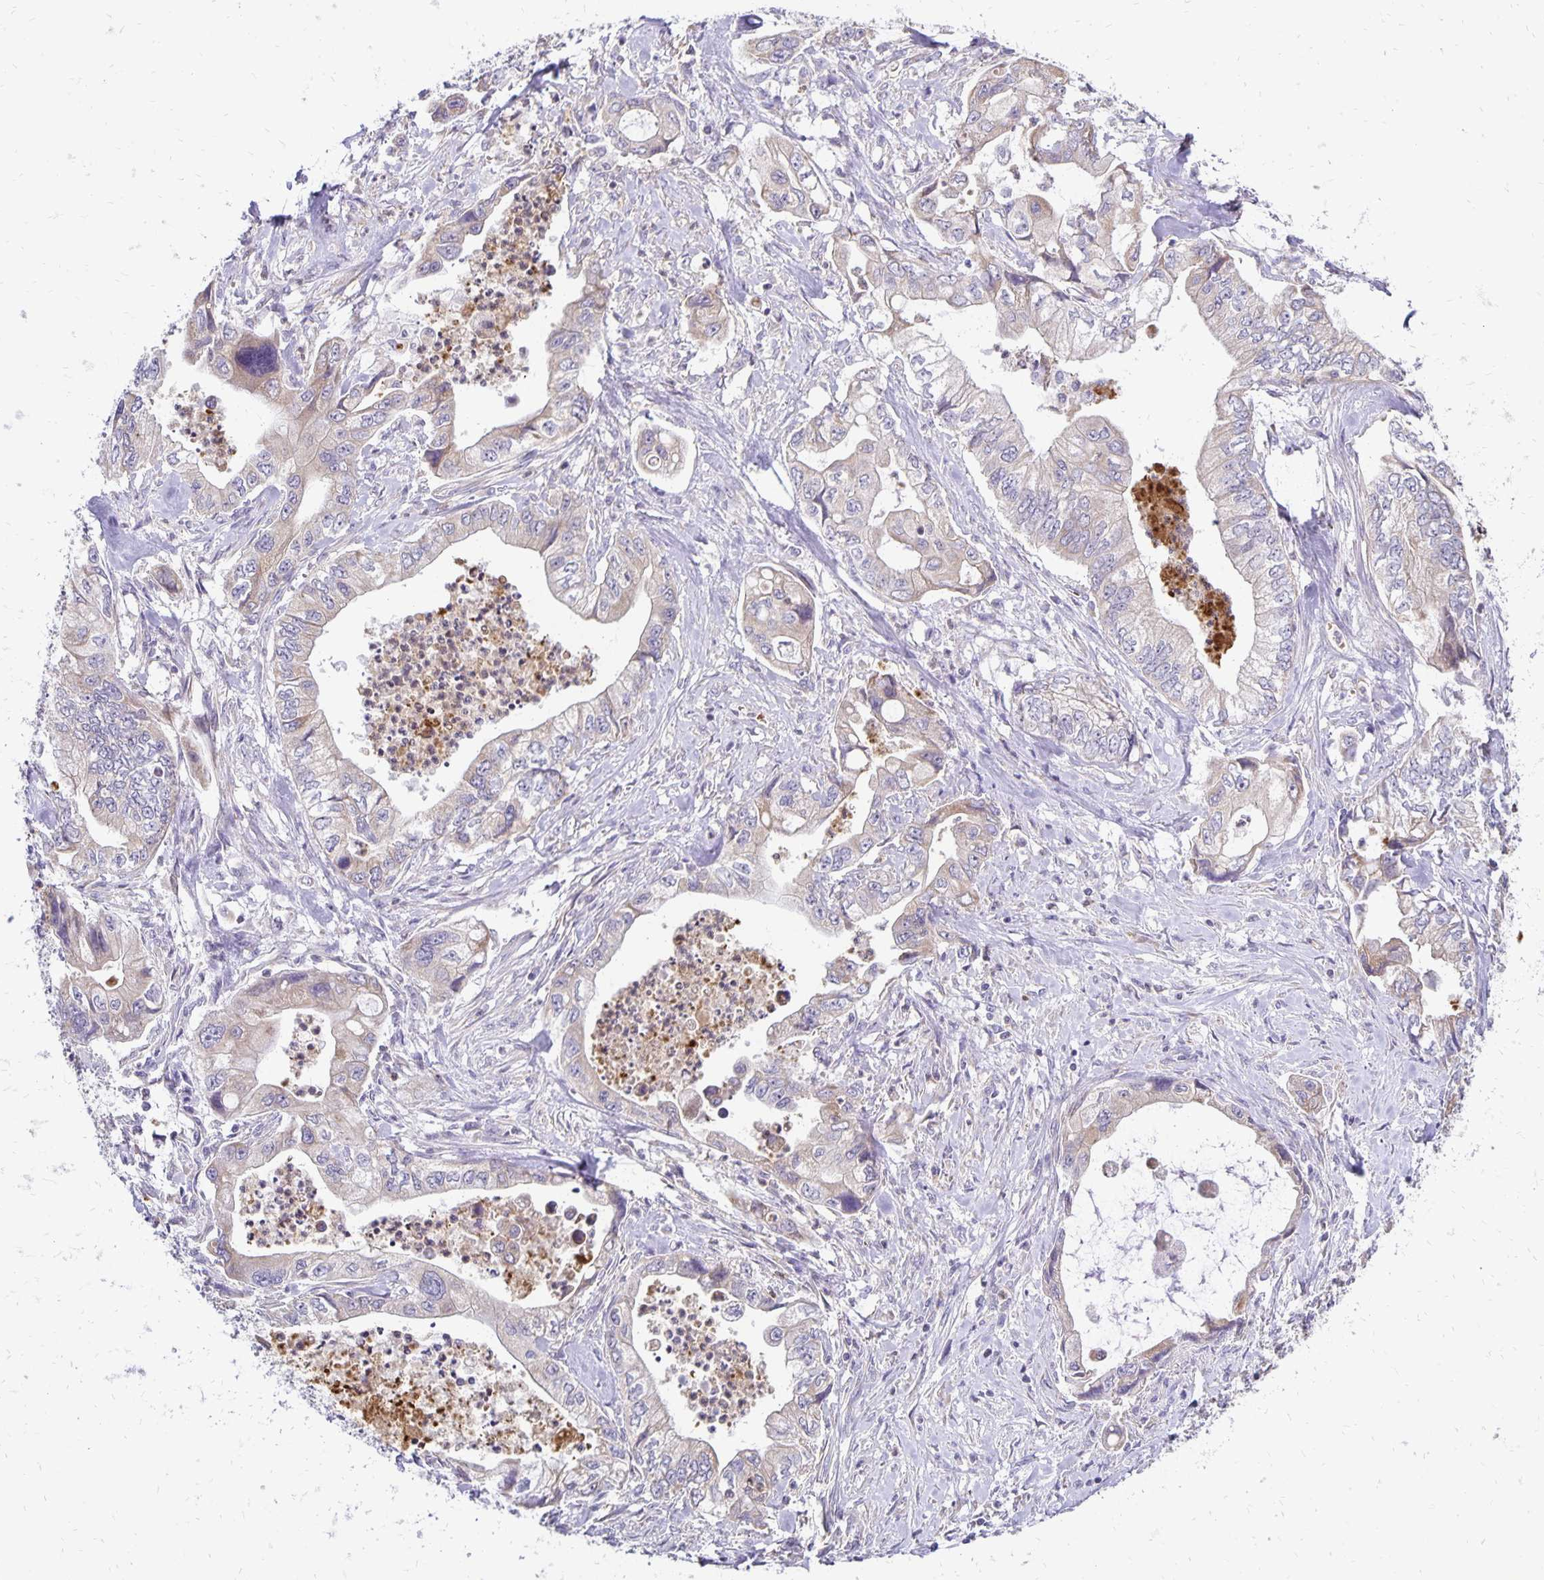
{"staining": {"intensity": "weak", "quantity": "<25%", "location": "cytoplasmic/membranous"}, "tissue": "stomach cancer", "cell_type": "Tumor cells", "image_type": "cancer", "snomed": [{"axis": "morphology", "description": "Adenocarcinoma, NOS"}, {"axis": "topography", "description": "Pancreas"}, {"axis": "topography", "description": "Stomach, upper"}], "caption": "IHC micrograph of human stomach adenocarcinoma stained for a protein (brown), which displays no positivity in tumor cells.", "gene": "FN3K", "patient": {"sex": "male", "age": 77}}